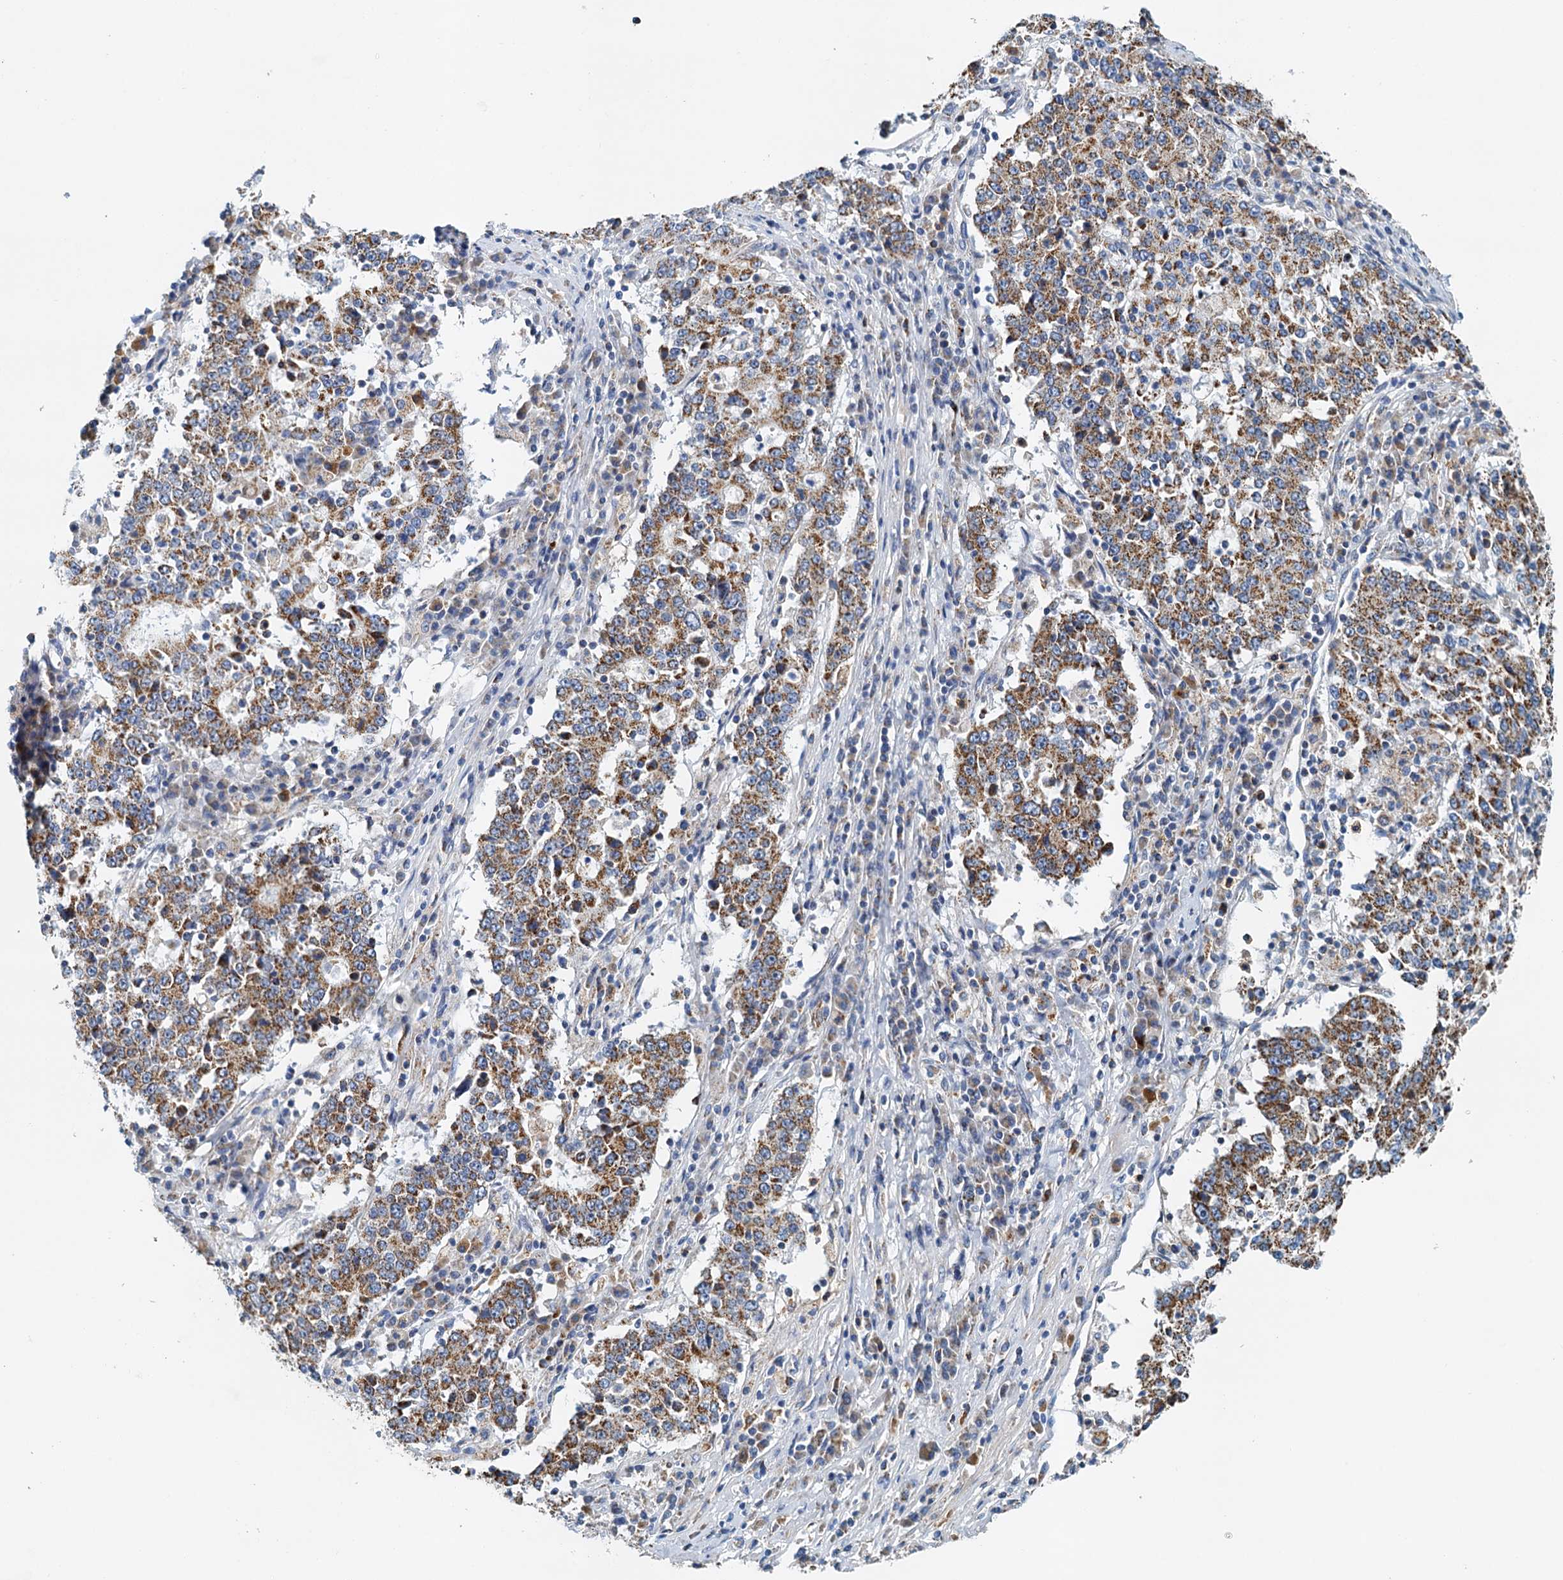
{"staining": {"intensity": "moderate", "quantity": ">75%", "location": "cytoplasmic/membranous"}, "tissue": "stomach cancer", "cell_type": "Tumor cells", "image_type": "cancer", "snomed": [{"axis": "morphology", "description": "Adenocarcinoma, NOS"}, {"axis": "topography", "description": "Stomach"}], "caption": "This photomicrograph exhibits adenocarcinoma (stomach) stained with immunohistochemistry (IHC) to label a protein in brown. The cytoplasmic/membranous of tumor cells show moderate positivity for the protein. Nuclei are counter-stained blue.", "gene": "POC1A", "patient": {"sex": "male", "age": 59}}